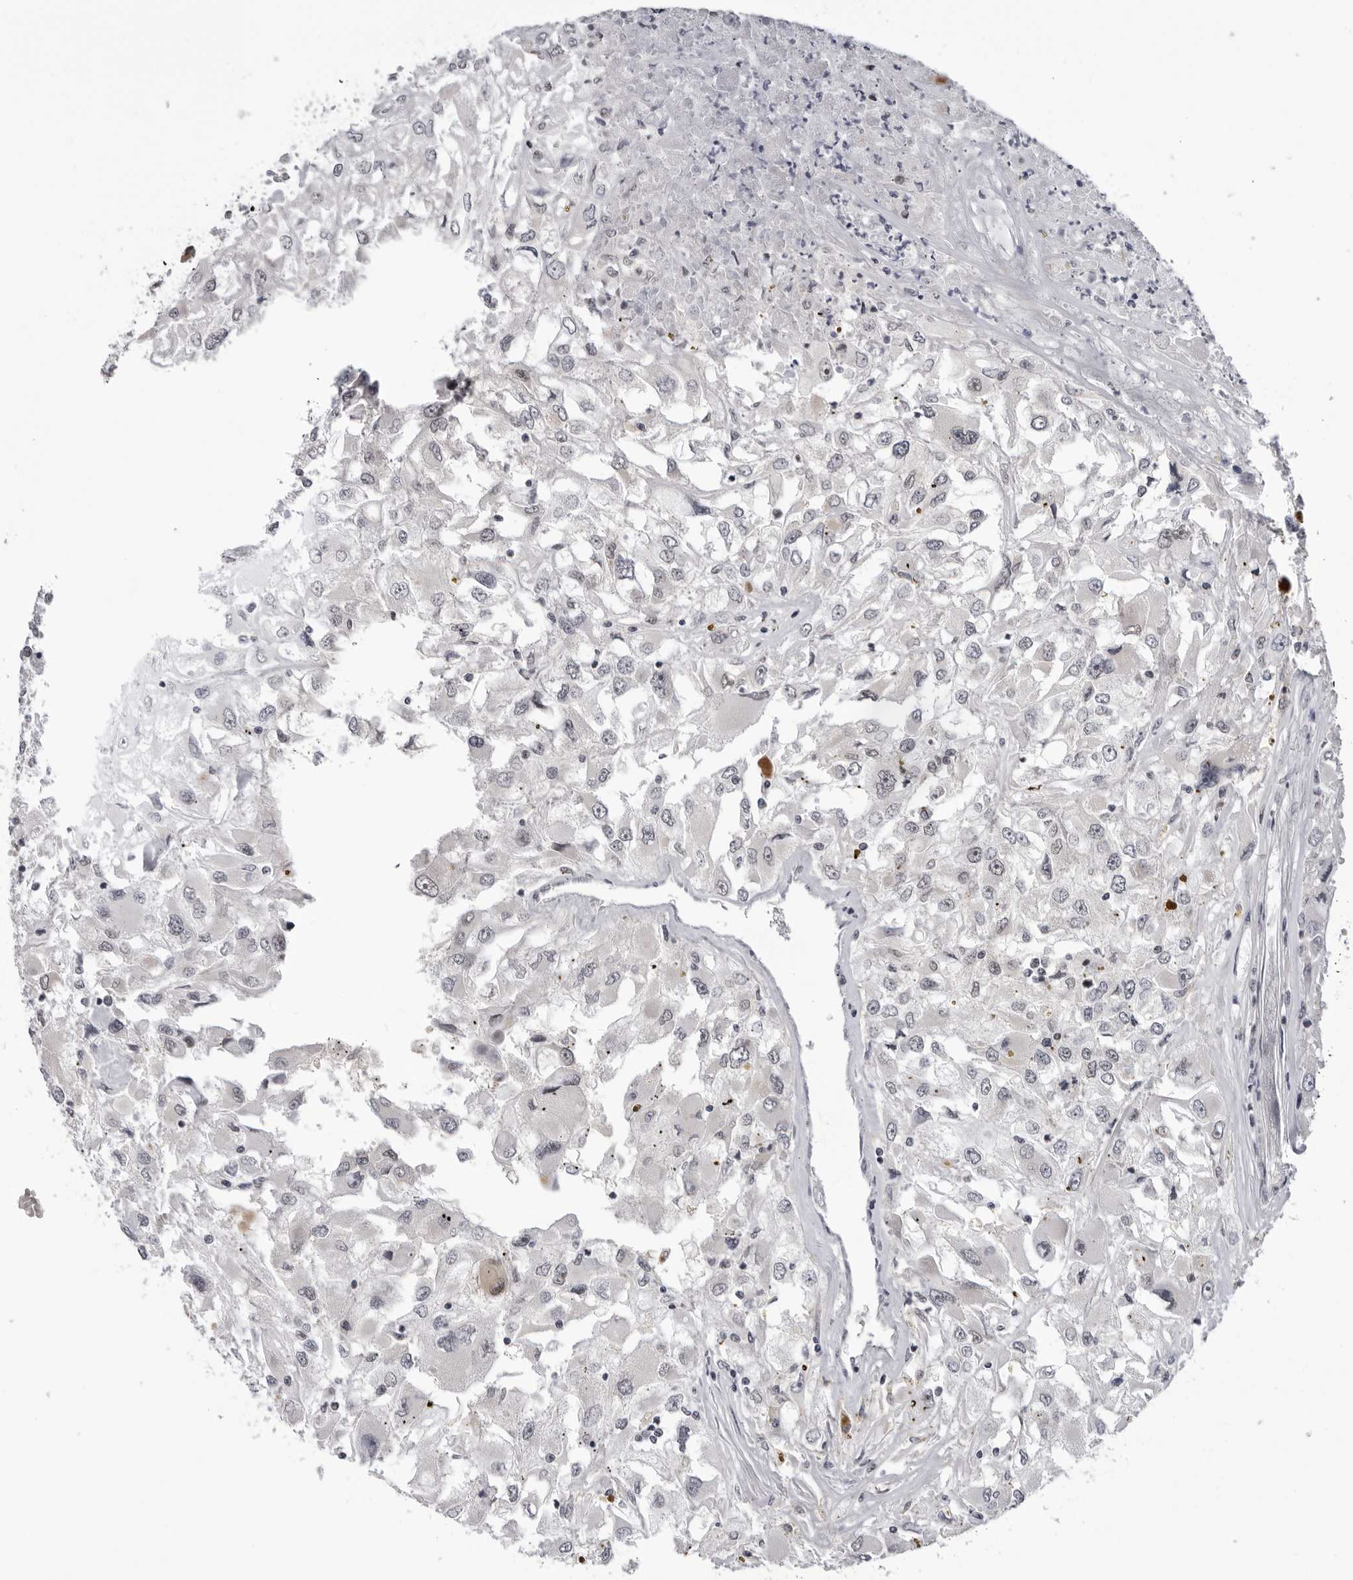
{"staining": {"intensity": "negative", "quantity": "none", "location": "none"}, "tissue": "renal cancer", "cell_type": "Tumor cells", "image_type": "cancer", "snomed": [{"axis": "morphology", "description": "Adenocarcinoma, NOS"}, {"axis": "topography", "description": "Kidney"}], "caption": "DAB (3,3'-diaminobenzidine) immunohistochemical staining of renal cancer (adenocarcinoma) demonstrates no significant positivity in tumor cells. (DAB (3,3'-diaminobenzidine) immunohistochemistry (IHC) visualized using brightfield microscopy, high magnification).", "gene": "ALPK2", "patient": {"sex": "female", "age": 52}}